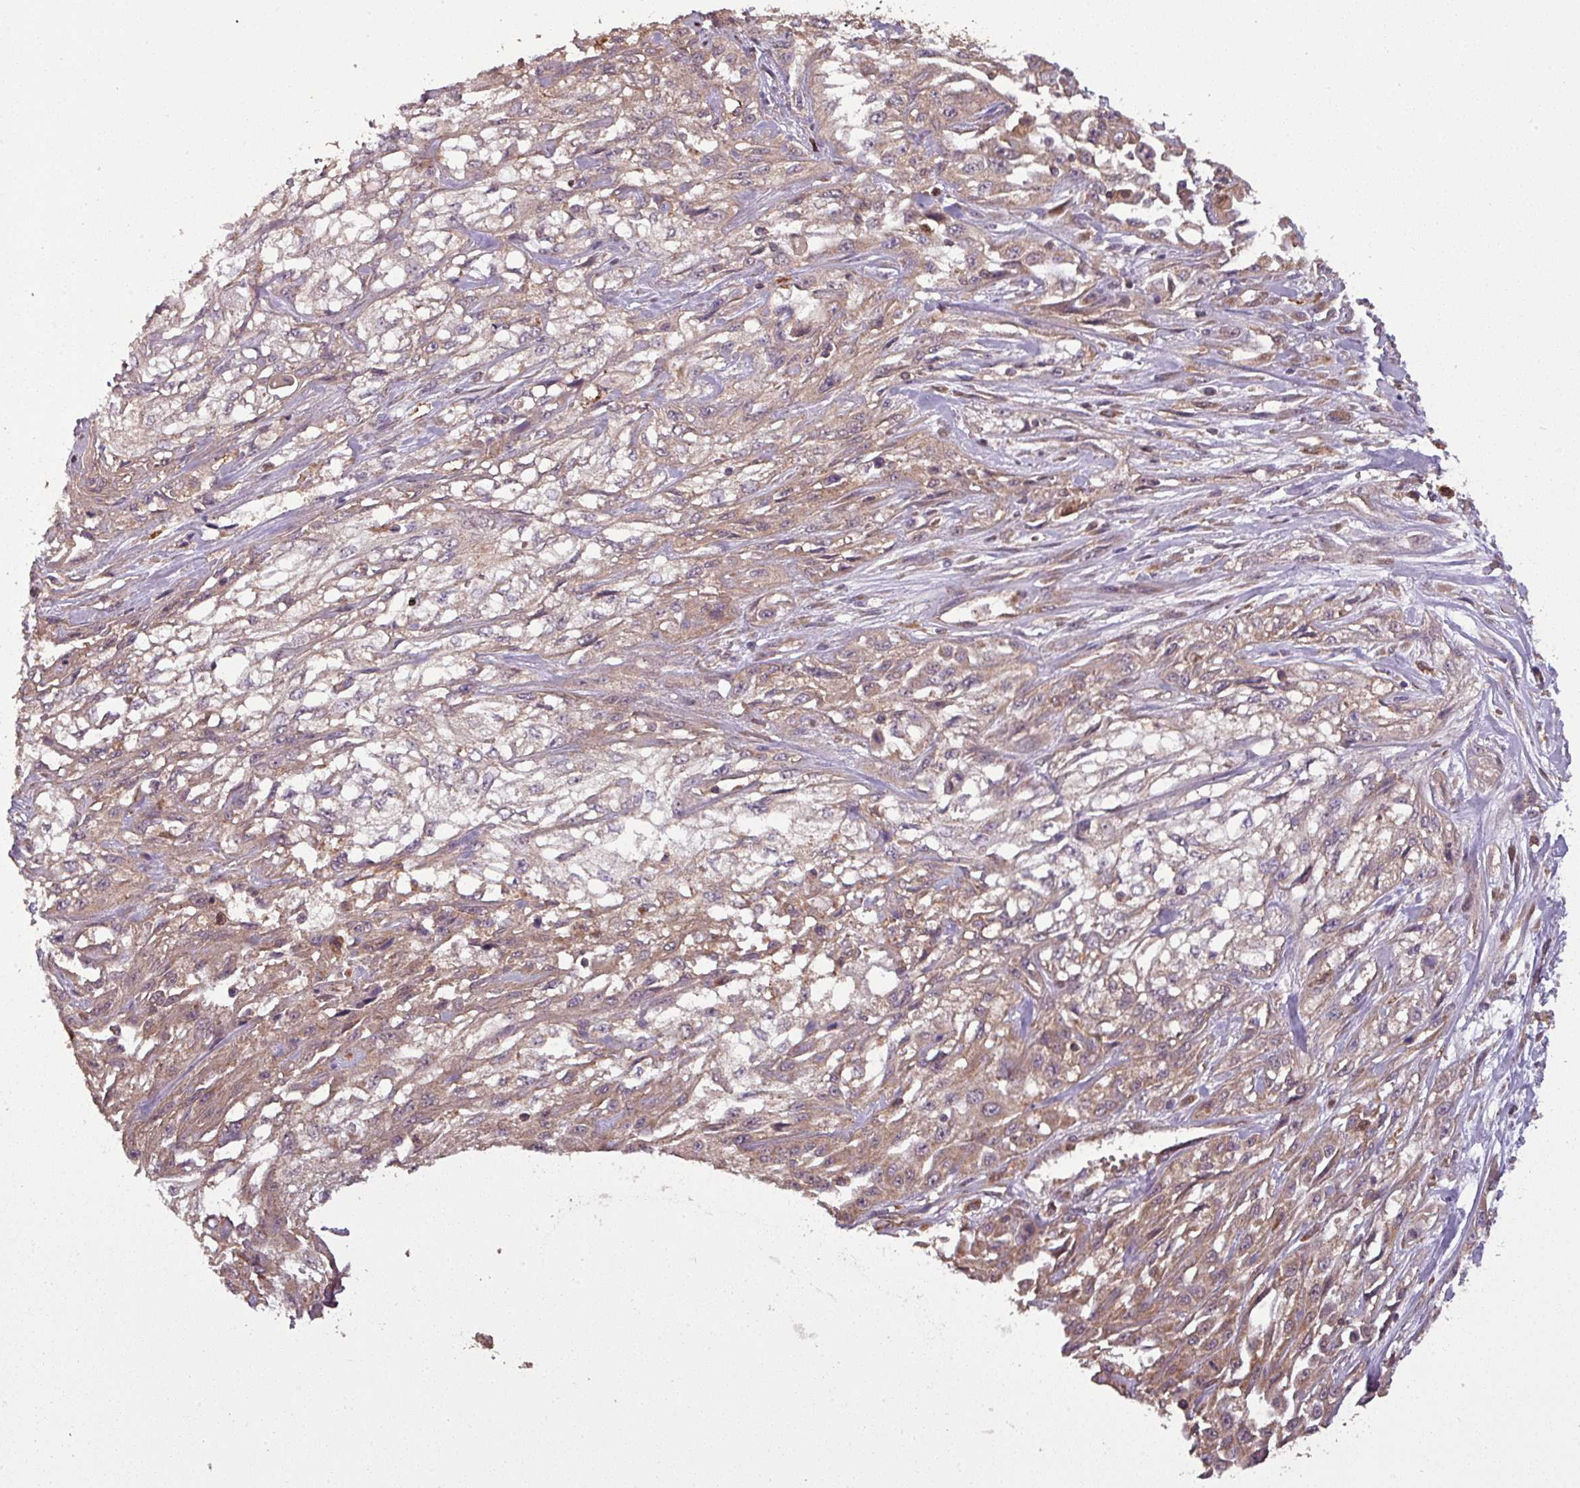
{"staining": {"intensity": "weak", "quantity": ">75%", "location": "cytoplasmic/membranous"}, "tissue": "skin cancer", "cell_type": "Tumor cells", "image_type": "cancer", "snomed": [{"axis": "morphology", "description": "Squamous cell carcinoma, NOS"}, {"axis": "morphology", "description": "Squamous cell carcinoma, metastatic, NOS"}, {"axis": "topography", "description": "Skin"}, {"axis": "topography", "description": "Lymph node"}], "caption": "Immunohistochemistry (IHC) micrograph of human skin cancer stained for a protein (brown), which reveals low levels of weak cytoplasmic/membranous staining in approximately >75% of tumor cells.", "gene": "NT5C3A", "patient": {"sex": "male", "age": 75}}